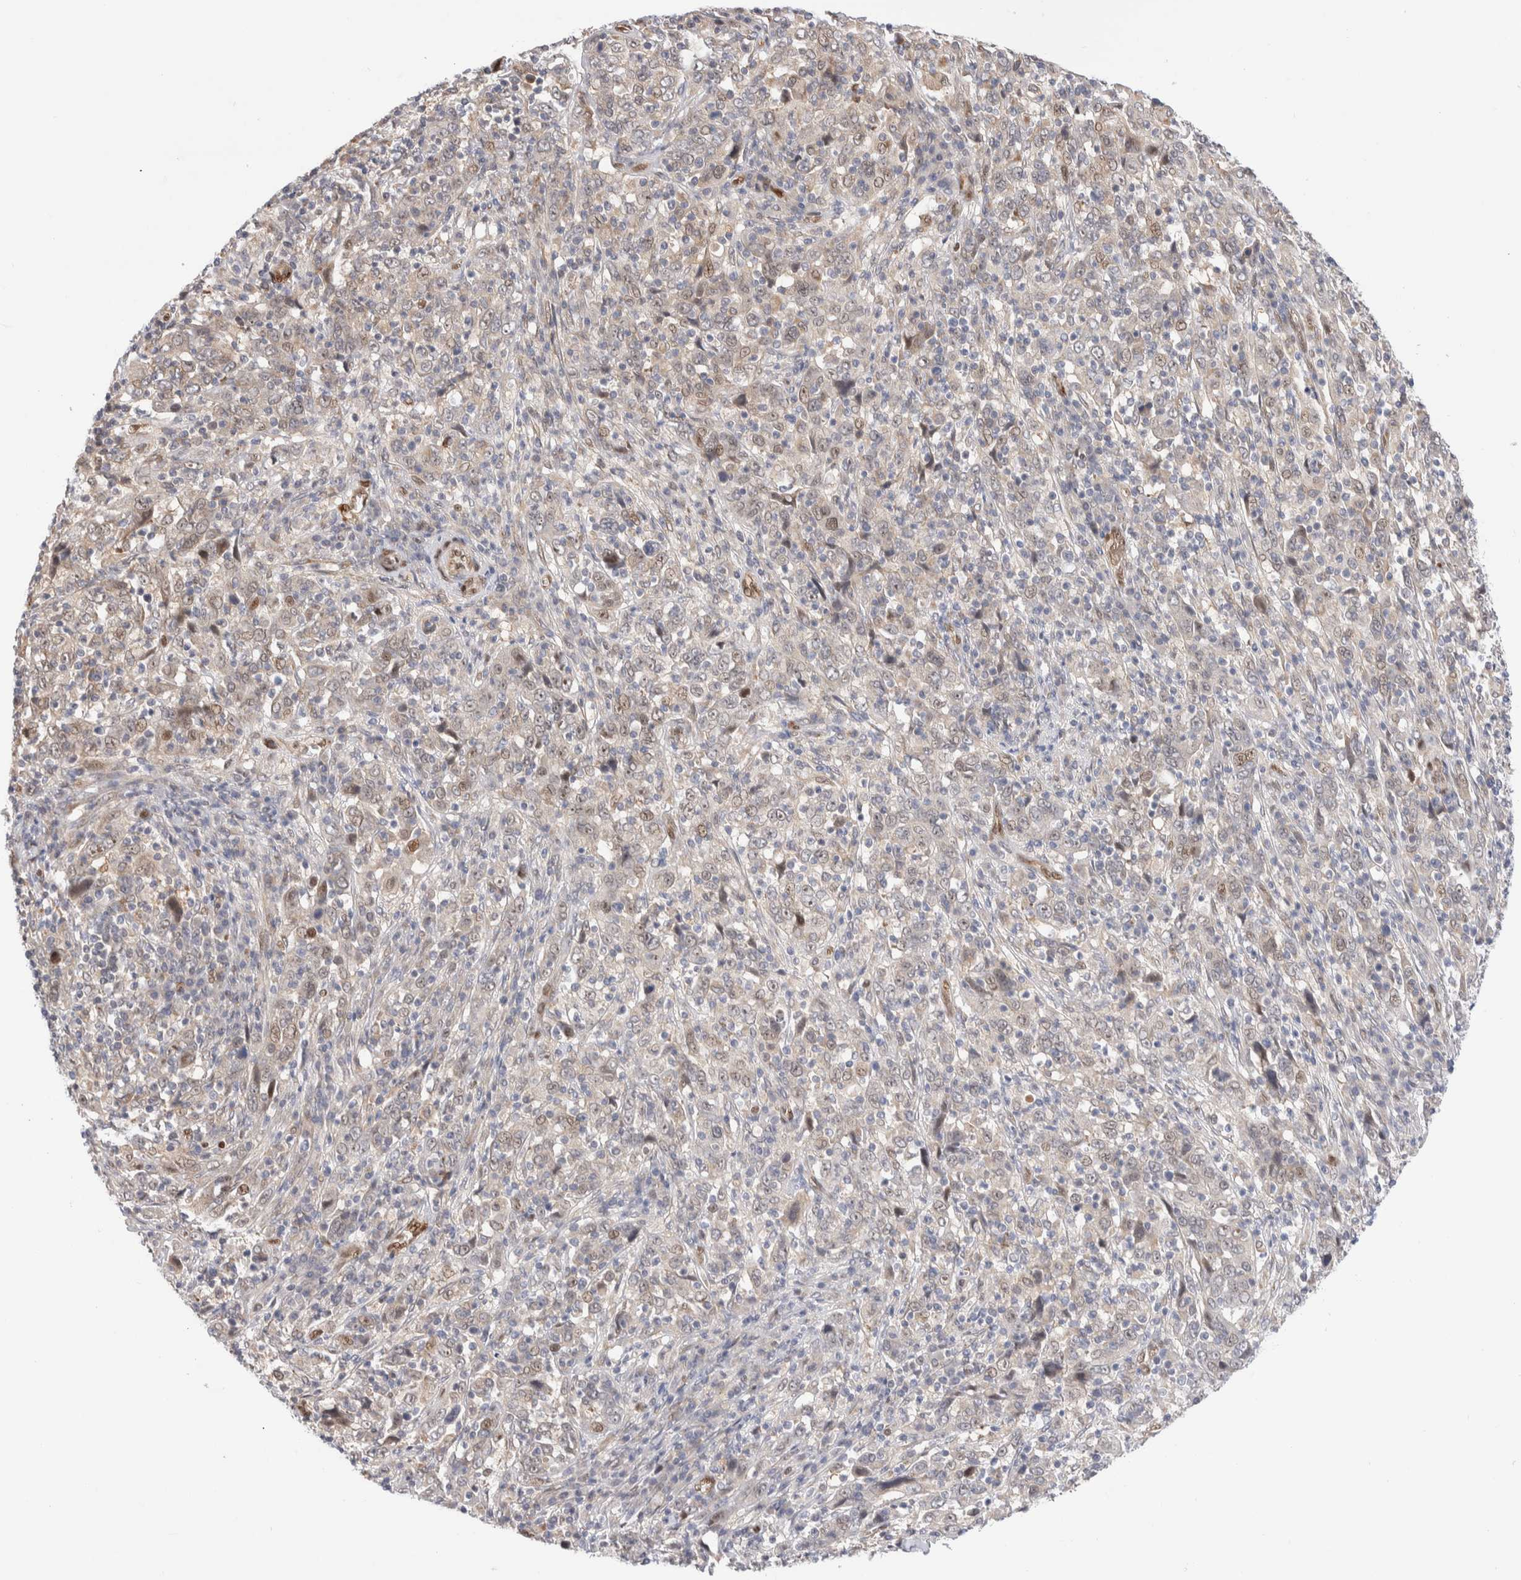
{"staining": {"intensity": "weak", "quantity": "<25%", "location": "nuclear"}, "tissue": "cervical cancer", "cell_type": "Tumor cells", "image_type": "cancer", "snomed": [{"axis": "morphology", "description": "Squamous cell carcinoma, NOS"}, {"axis": "topography", "description": "Cervix"}], "caption": "High power microscopy image of an immunohistochemistry (IHC) histopathology image of squamous cell carcinoma (cervical), revealing no significant staining in tumor cells. (DAB IHC with hematoxylin counter stain).", "gene": "NSMAF", "patient": {"sex": "female", "age": 46}}